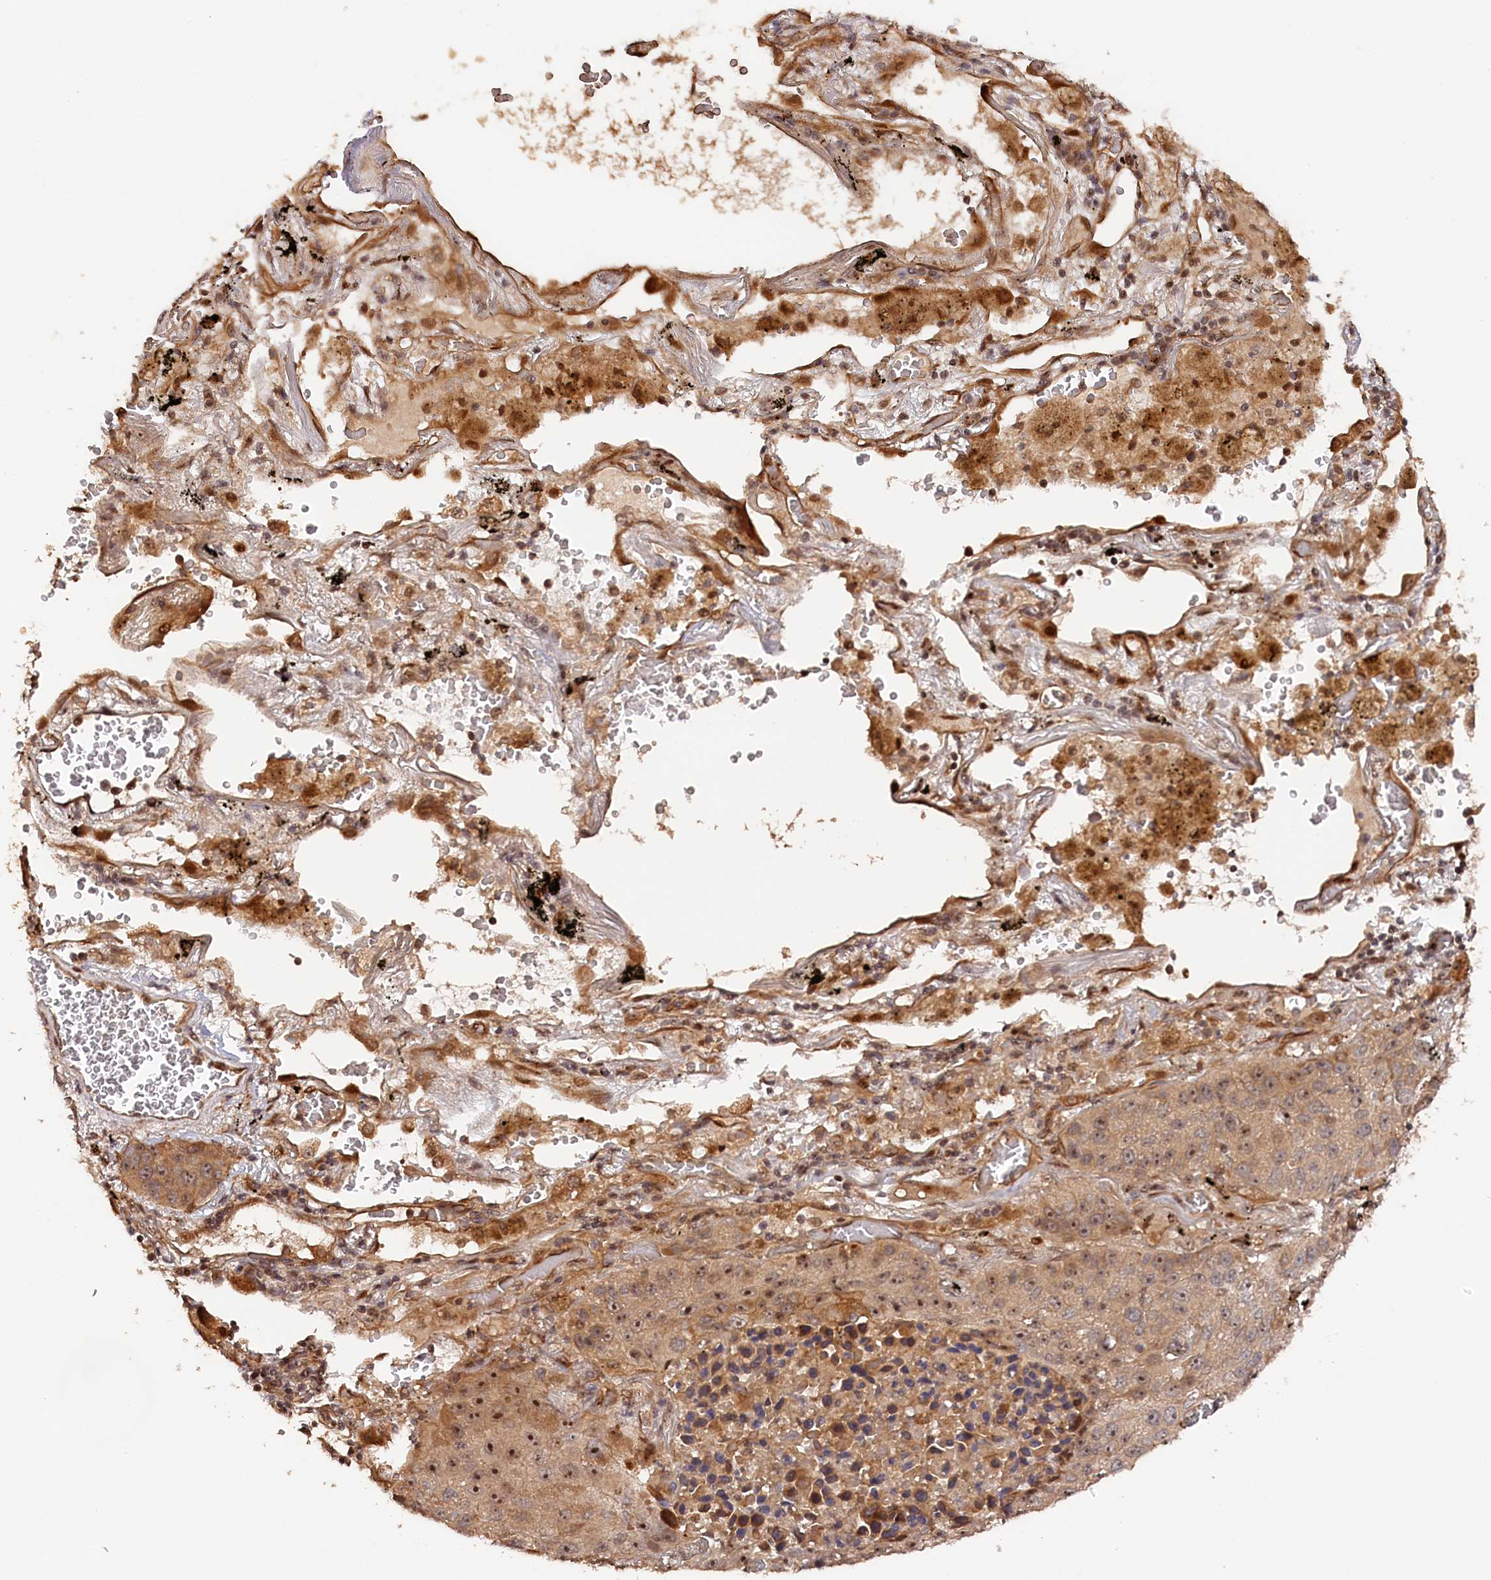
{"staining": {"intensity": "moderate", "quantity": ">75%", "location": "cytoplasmic/membranous,nuclear"}, "tissue": "lung cancer", "cell_type": "Tumor cells", "image_type": "cancer", "snomed": [{"axis": "morphology", "description": "Squamous cell carcinoma, NOS"}, {"axis": "topography", "description": "Lung"}], "caption": "Protein expression analysis of human lung cancer (squamous cell carcinoma) reveals moderate cytoplasmic/membranous and nuclear staining in approximately >75% of tumor cells.", "gene": "ANKRD24", "patient": {"sex": "male", "age": 57}}